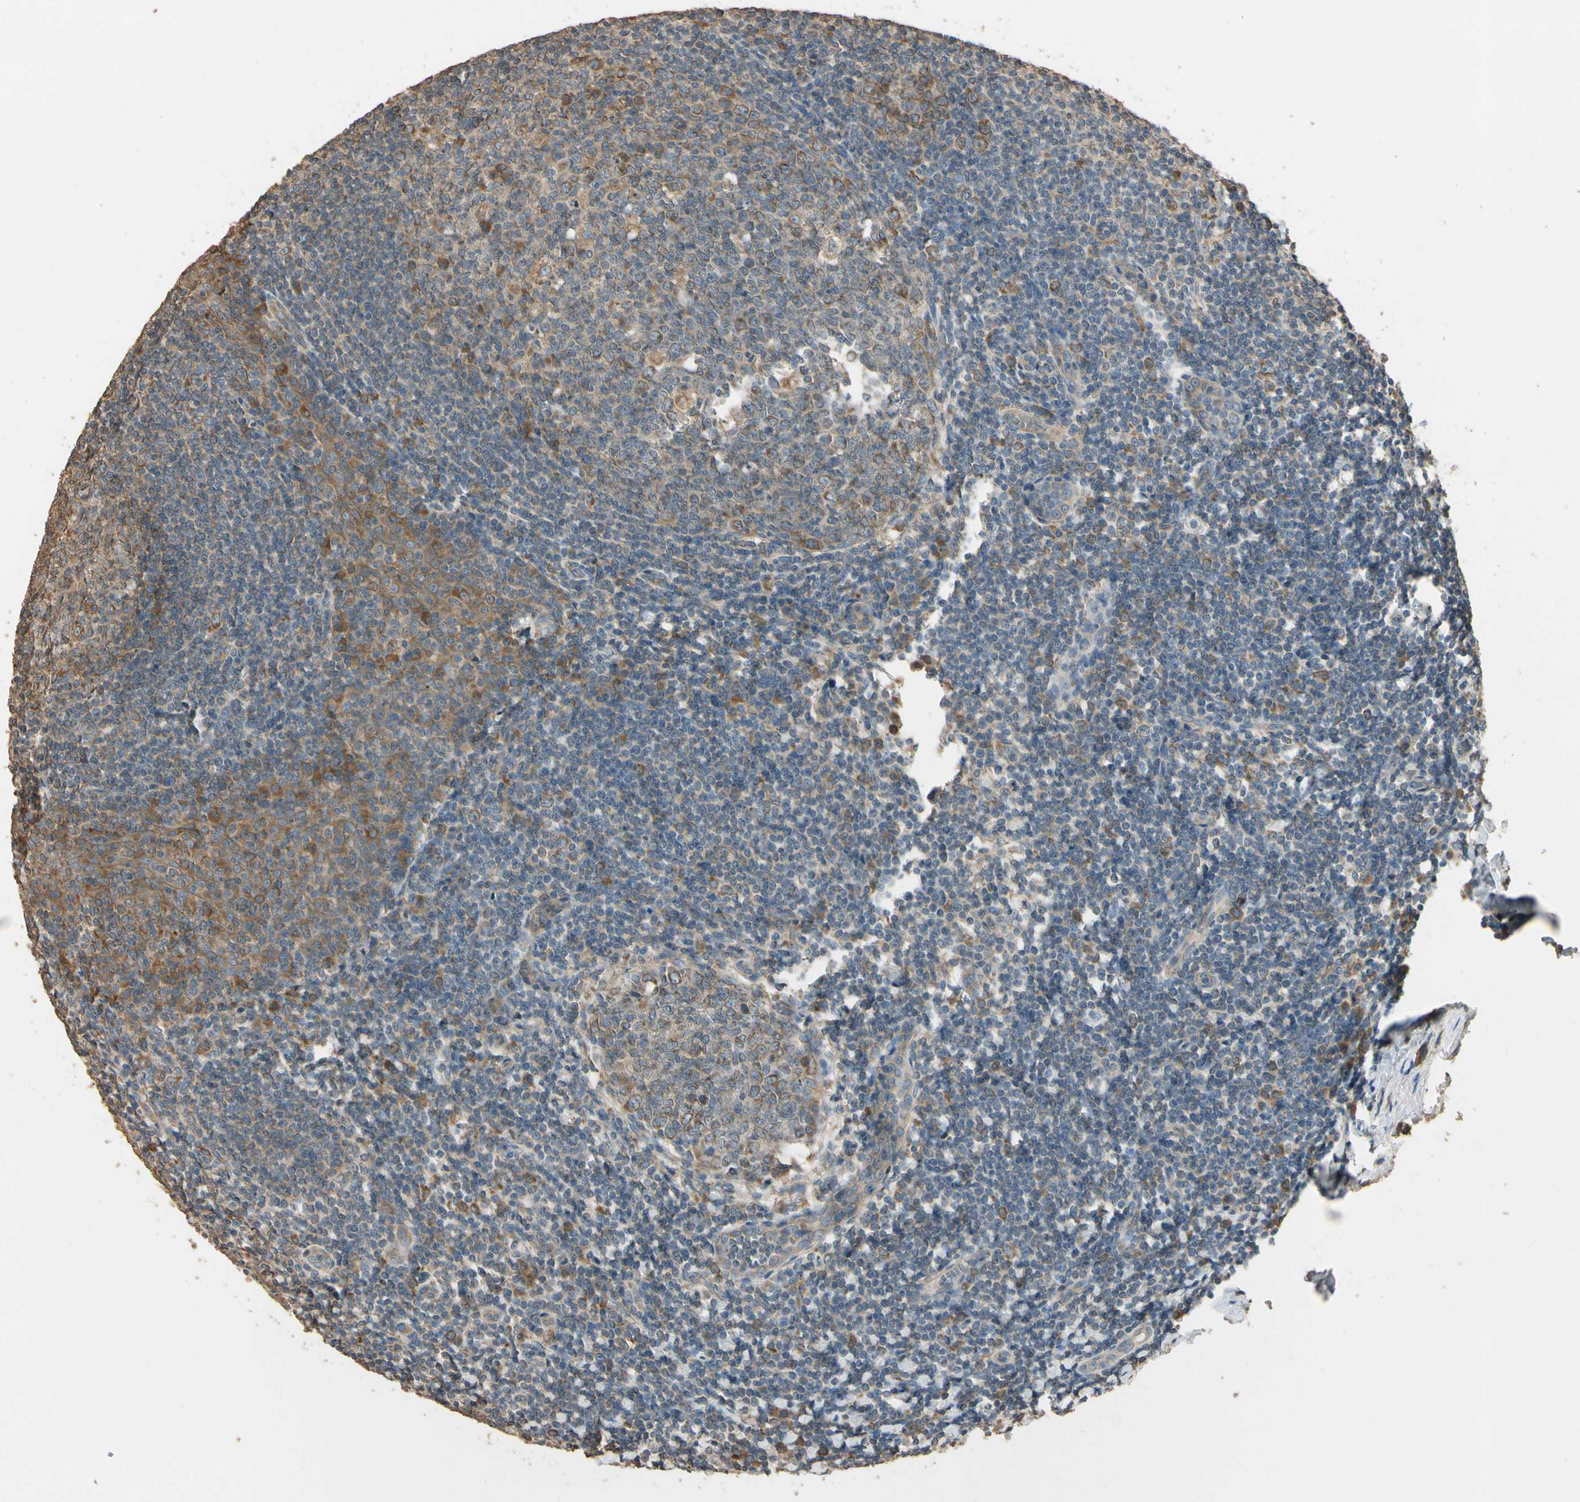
{"staining": {"intensity": "moderate", "quantity": ">75%", "location": "cytoplasmic/membranous"}, "tissue": "tonsil", "cell_type": "Germinal center cells", "image_type": "normal", "snomed": [{"axis": "morphology", "description": "Normal tissue, NOS"}, {"axis": "topography", "description": "Tonsil"}], "caption": "Immunohistochemistry (IHC) (DAB (3,3'-diaminobenzidine)) staining of unremarkable human tonsil demonstrates moderate cytoplasmic/membranous protein staining in approximately >75% of germinal center cells. The staining was performed using DAB, with brown indicating positive protein expression. Nuclei are stained blue with hematoxylin.", "gene": "STX18", "patient": {"sex": "male", "age": 31}}